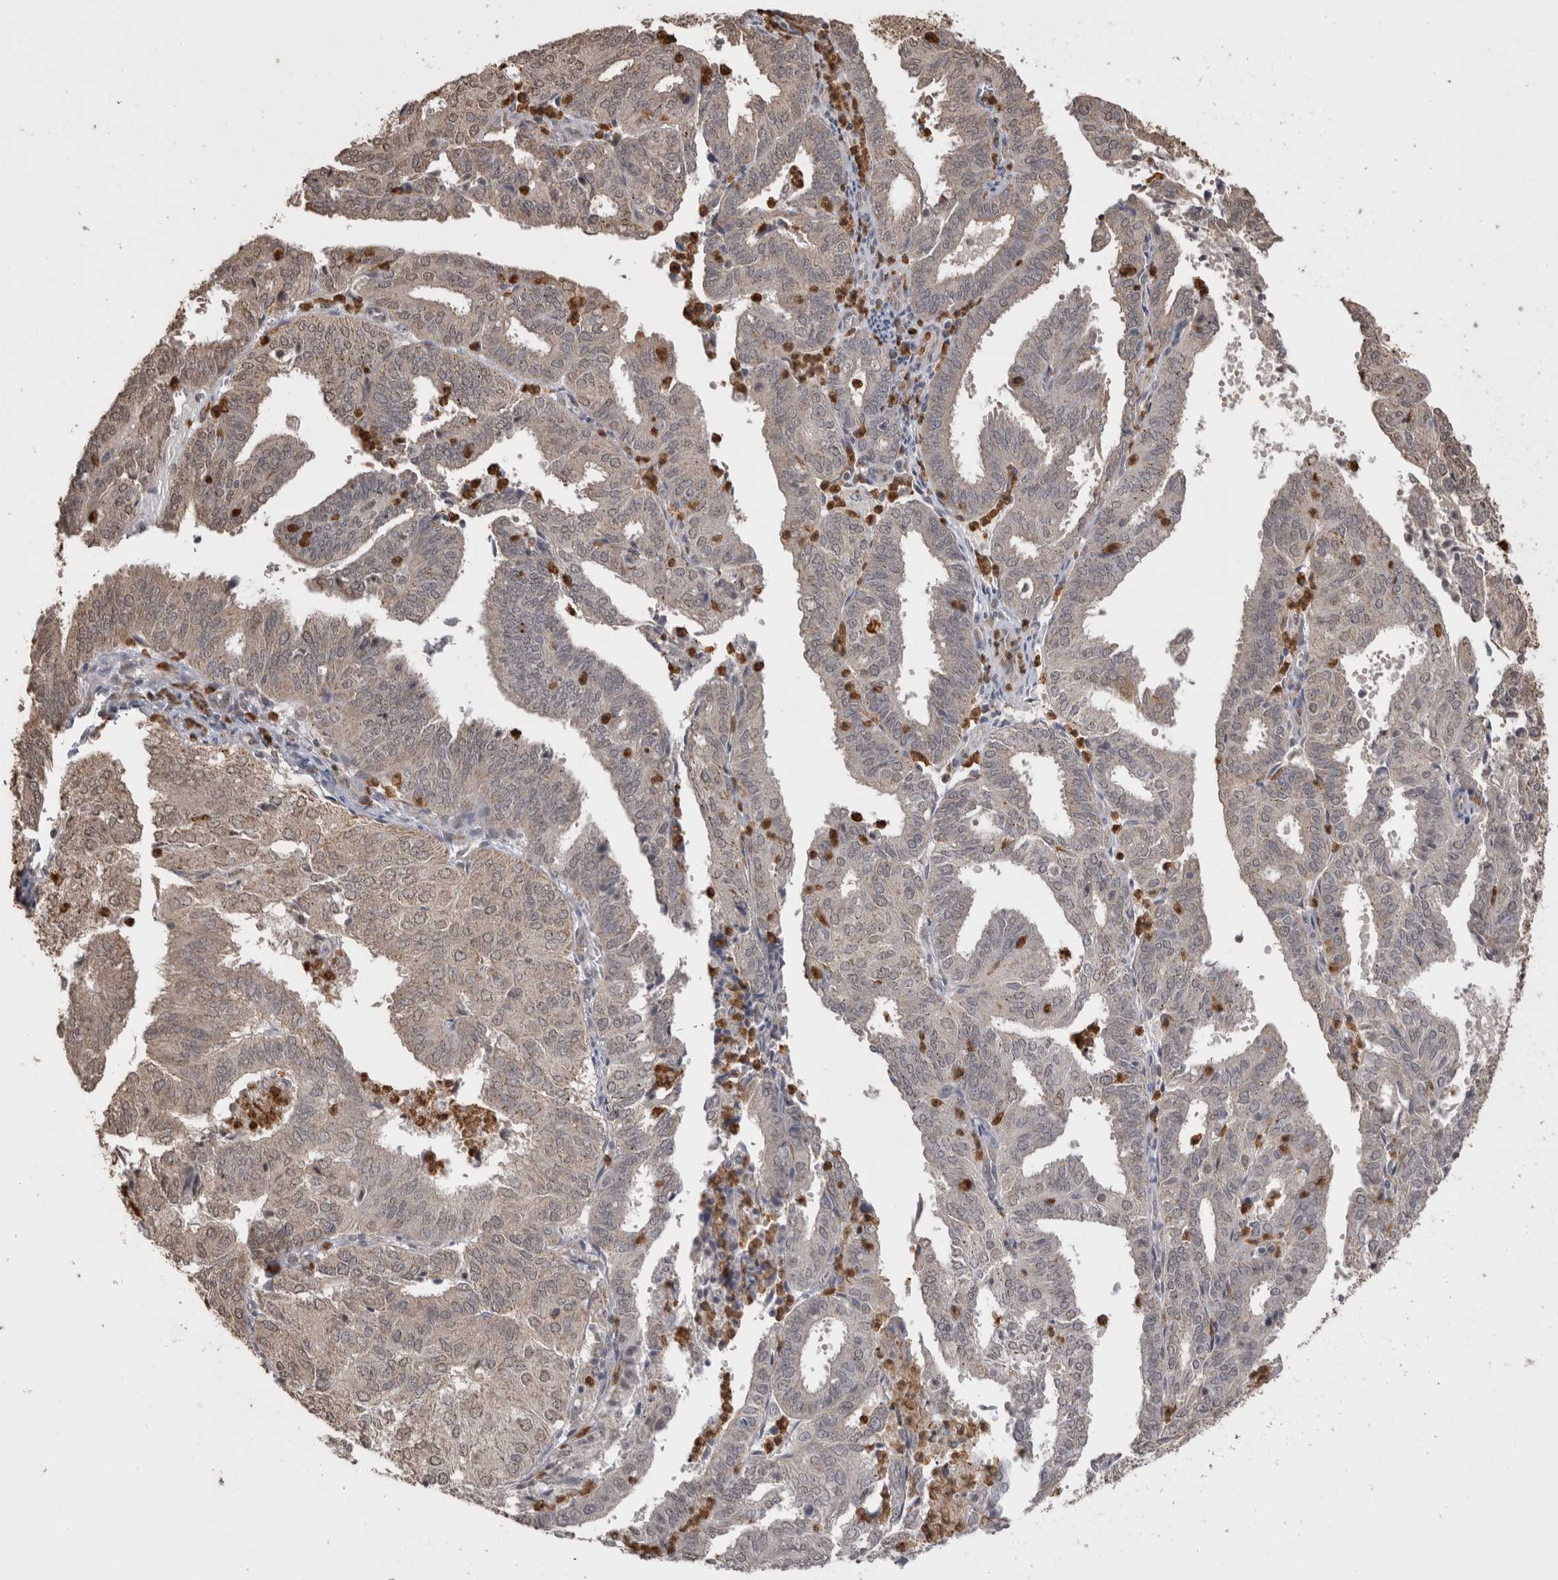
{"staining": {"intensity": "weak", "quantity": "<25%", "location": "cytoplasmic/membranous,nuclear"}, "tissue": "endometrial cancer", "cell_type": "Tumor cells", "image_type": "cancer", "snomed": [{"axis": "morphology", "description": "Adenocarcinoma, NOS"}, {"axis": "topography", "description": "Uterus"}], "caption": "The immunohistochemistry photomicrograph has no significant positivity in tumor cells of endometrial cancer (adenocarcinoma) tissue.", "gene": "PAK4", "patient": {"sex": "female", "age": 60}}